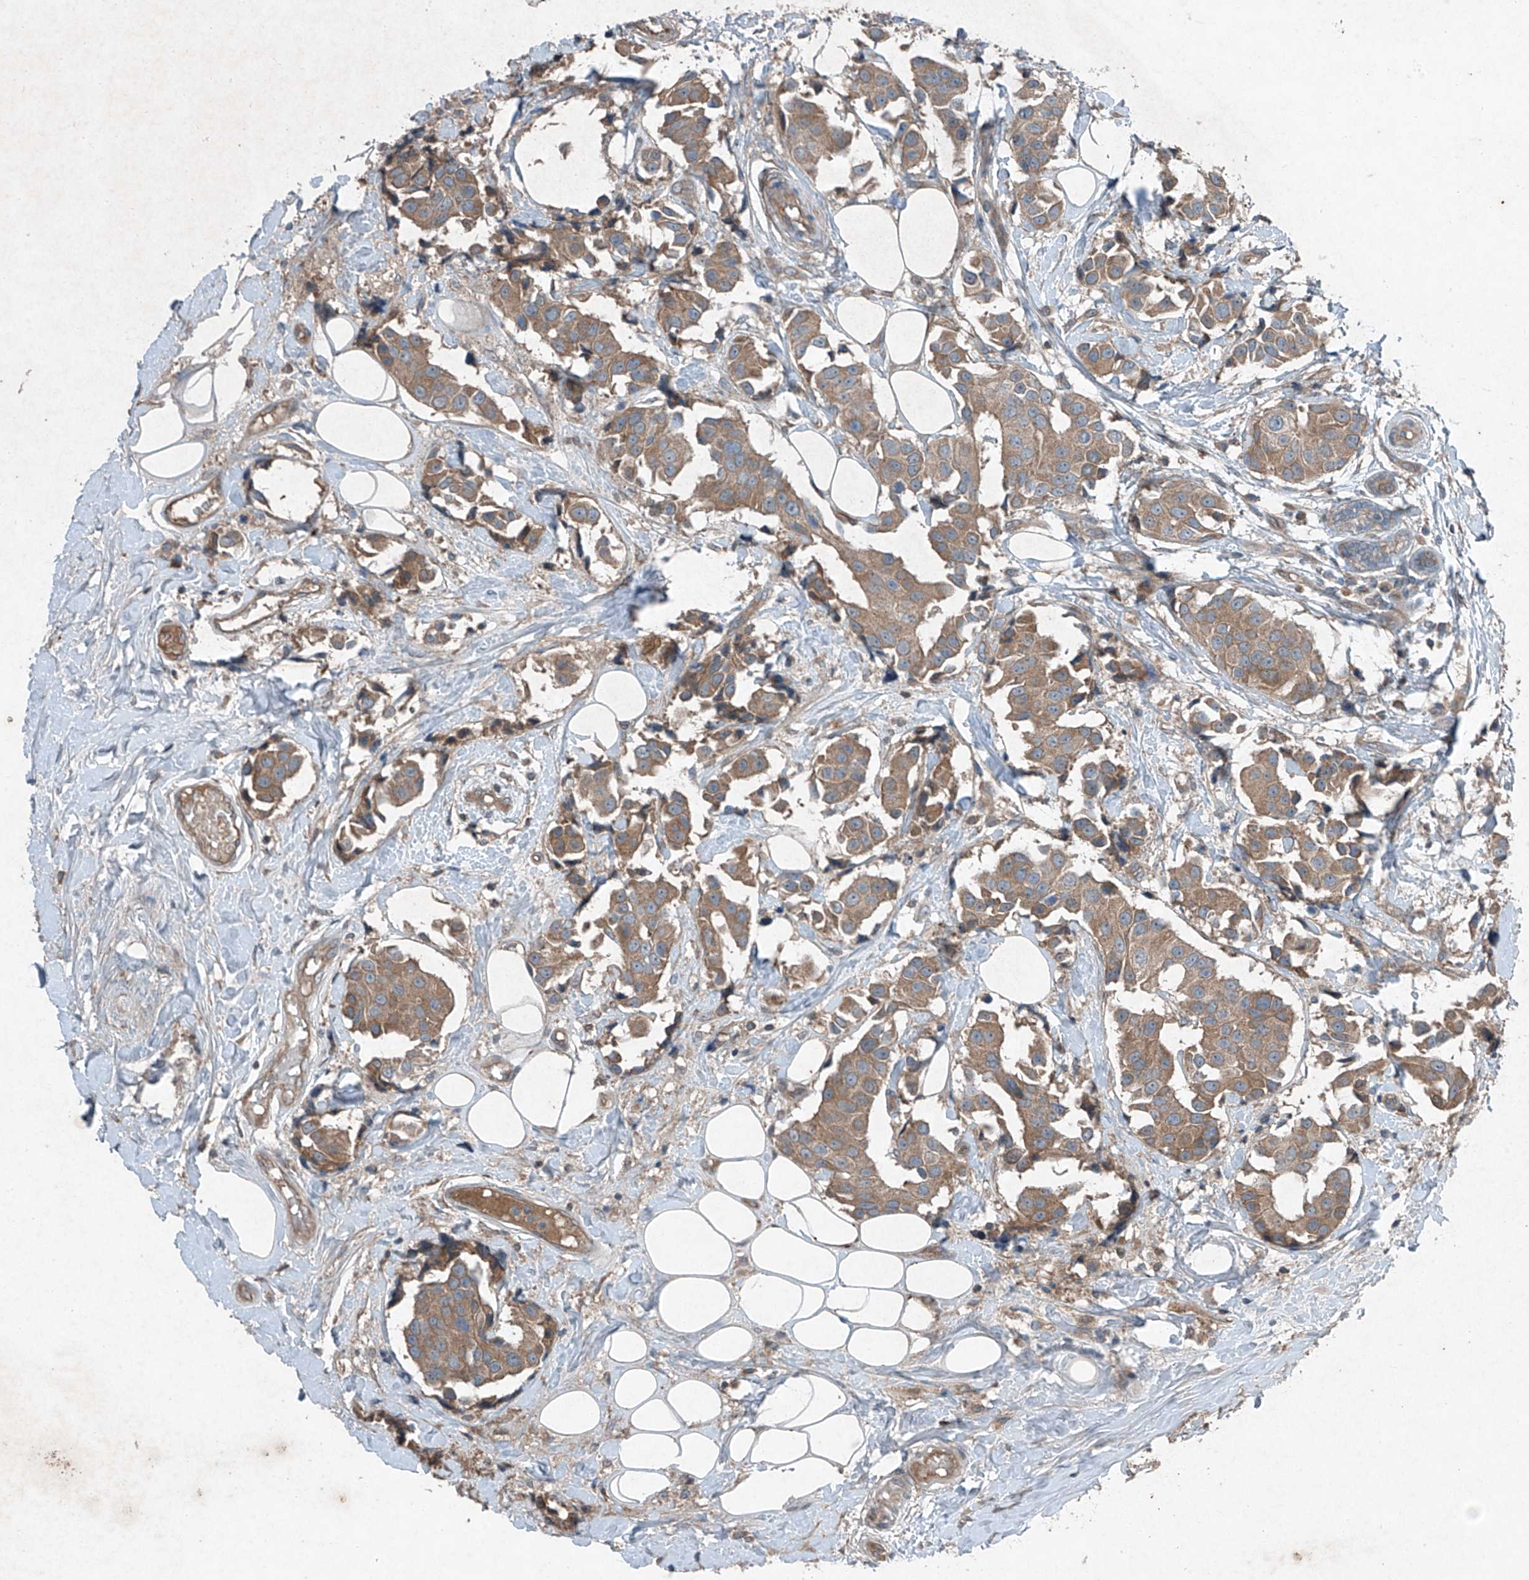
{"staining": {"intensity": "moderate", "quantity": ">75%", "location": "cytoplasmic/membranous"}, "tissue": "breast cancer", "cell_type": "Tumor cells", "image_type": "cancer", "snomed": [{"axis": "morphology", "description": "Normal tissue, NOS"}, {"axis": "morphology", "description": "Duct carcinoma"}, {"axis": "topography", "description": "Breast"}], "caption": "This is an image of immunohistochemistry (IHC) staining of breast cancer, which shows moderate expression in the cytoplasmic/membranous of tumor cells.", "gene": "FOXRED2", "patient": {"sex": "female", "age": 39}}